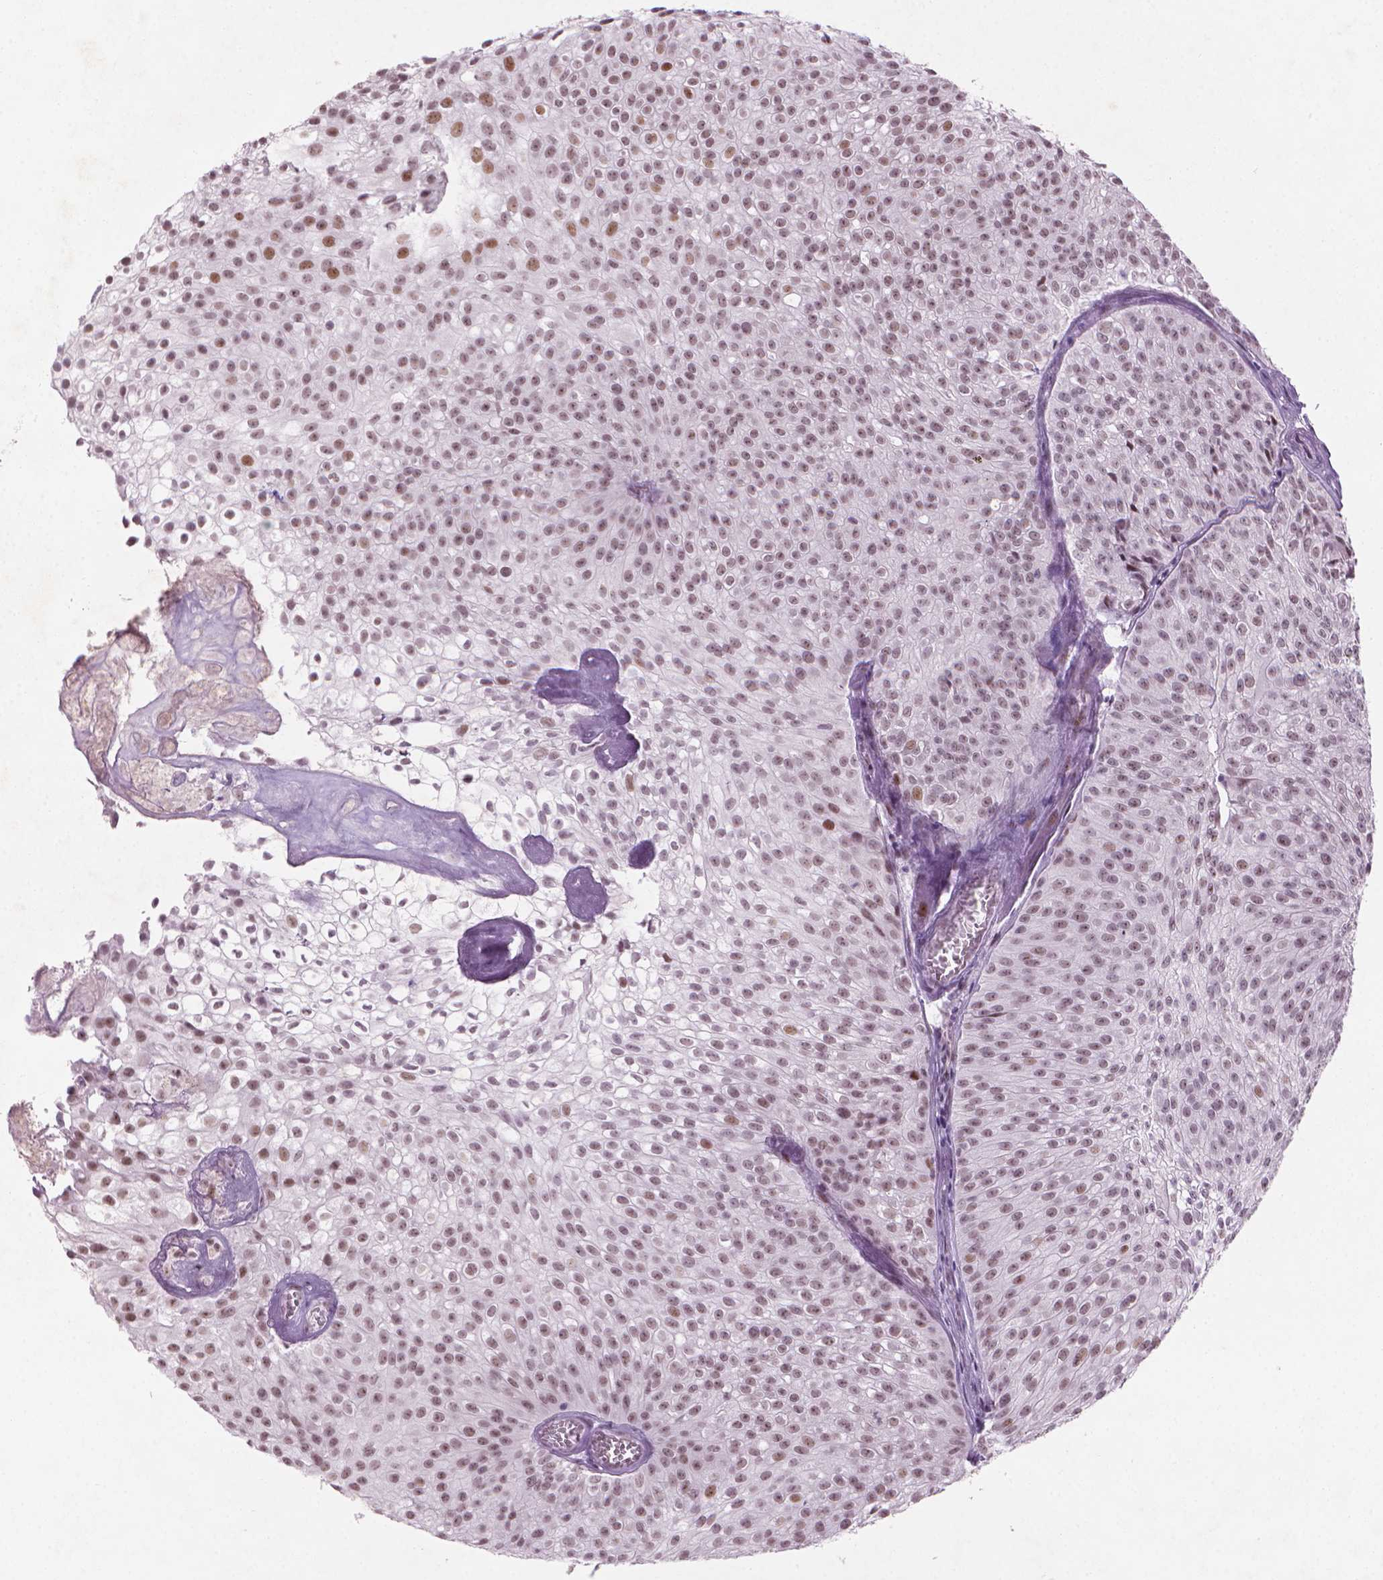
{"staining": {"intensity": "moderate", "quantity": ">75%", "location": "nuclear"}, "tissue": "urothelial cancer", "cell_type": "Tumor cells", "image_type": "cancer", "snomed": [{"axis": "morphology", "description": "Urothelial carcinoma, Low grade"}, {"axis": "topography", "description": "Urinary bladder"}], "caption": "Immunohistochemistry histopathology image of urothelial carcinoma (low-grade) stained for a protein (brown), which demonstrates medium levels of moderate nuclear expression in about >75% of tumor cells.", "gene": "HES7", "patient": {"sex": "male", "age": 70}}